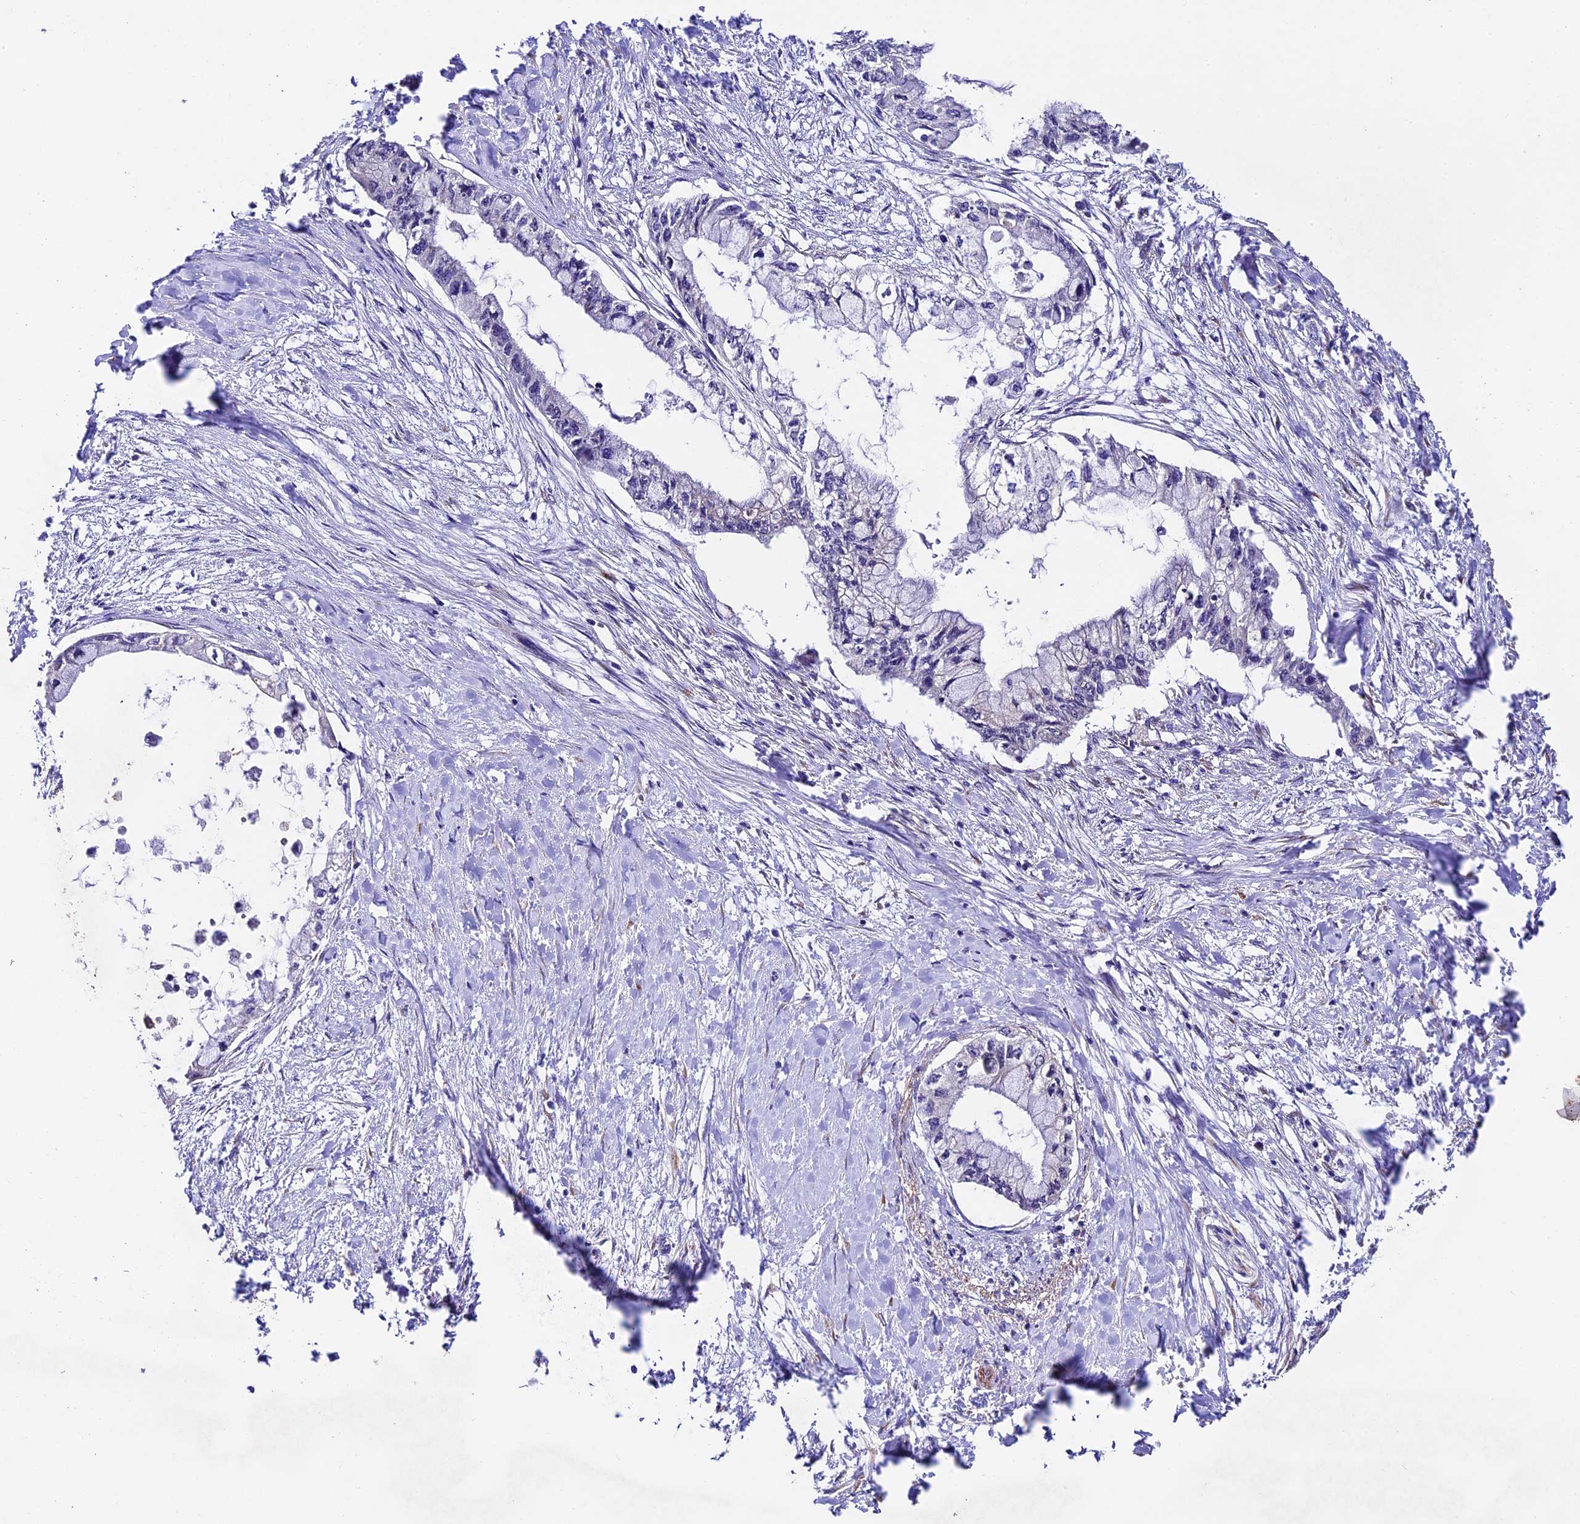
{"staining": {"intensity": "negative", "quantity": "none", "location": "none"}, "tissue": "pancreatic cancer", "cell_type": "Tumor cells", "image_type": "cancer", "snomed": [{"axis": "morphology", "description": "Adenocarcinoma, NOS"}, {"axis": "topography", "description": "Pancreas"}], "caption": "Histopathology image shows no protein expression in tumor cells of adenocarcinoma (pancreatic) tissue.", "gene": "LSM7", "patient": {"sex": "male", "age": 48}}